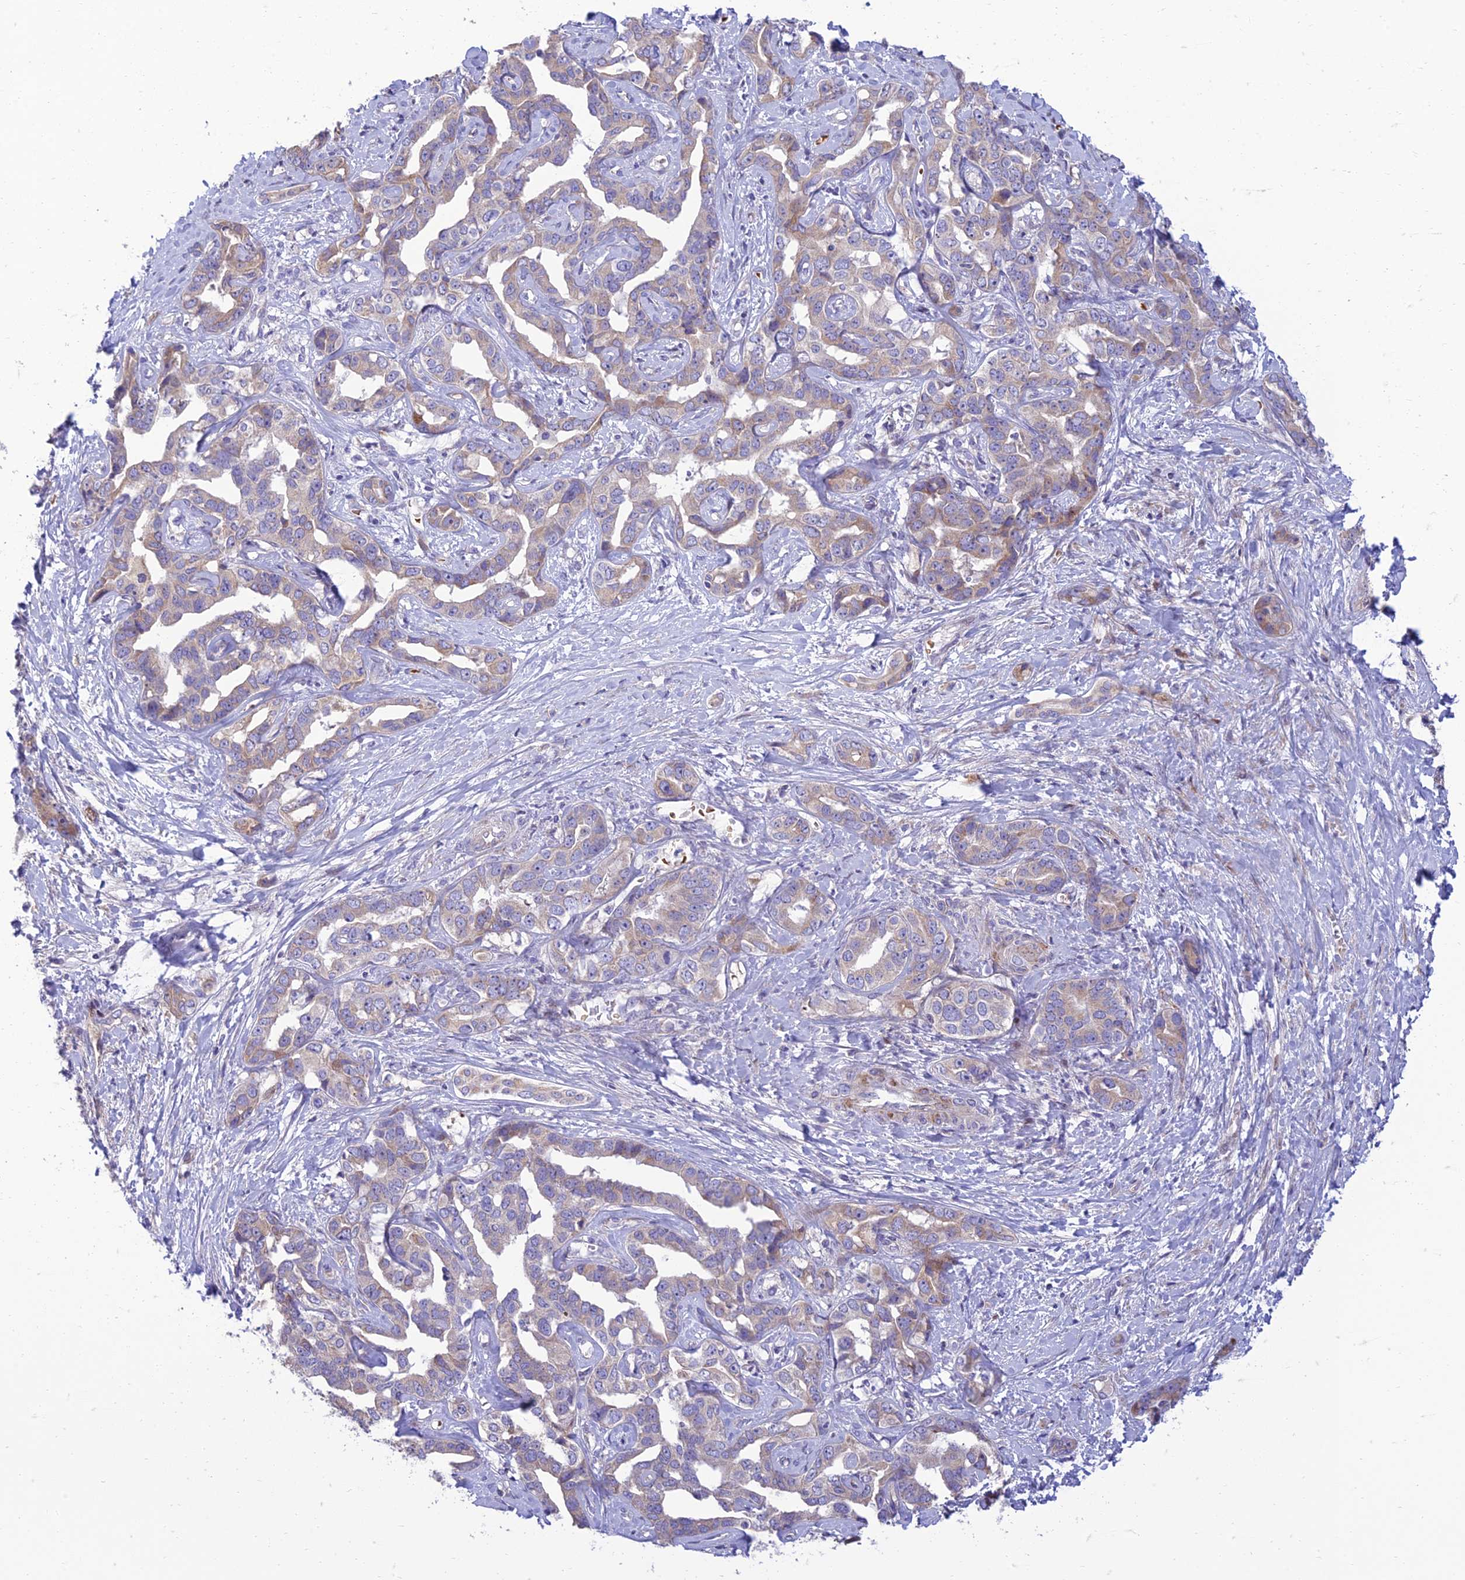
{"staining": {"intensity": "weak", "quantity": ">75%", "location": "cytoplasmic/membranous"}, "tissue": "liver cancer", "cell_type": "Tumor cells", "image_type": "cancer", "snomed": [{"axis": "morphology", "description": "Cholangiocarcinoma"}, {"axis": "topography", "description": "Liver"}], "caption": "Protein expression analysis of liver cholangiocarcinoma displays weak cytoplasmic/membranous staining in about >75% of tumor cells.", "gene": "SEL1L3", "patient": {"sex": "male", "age": 59}}